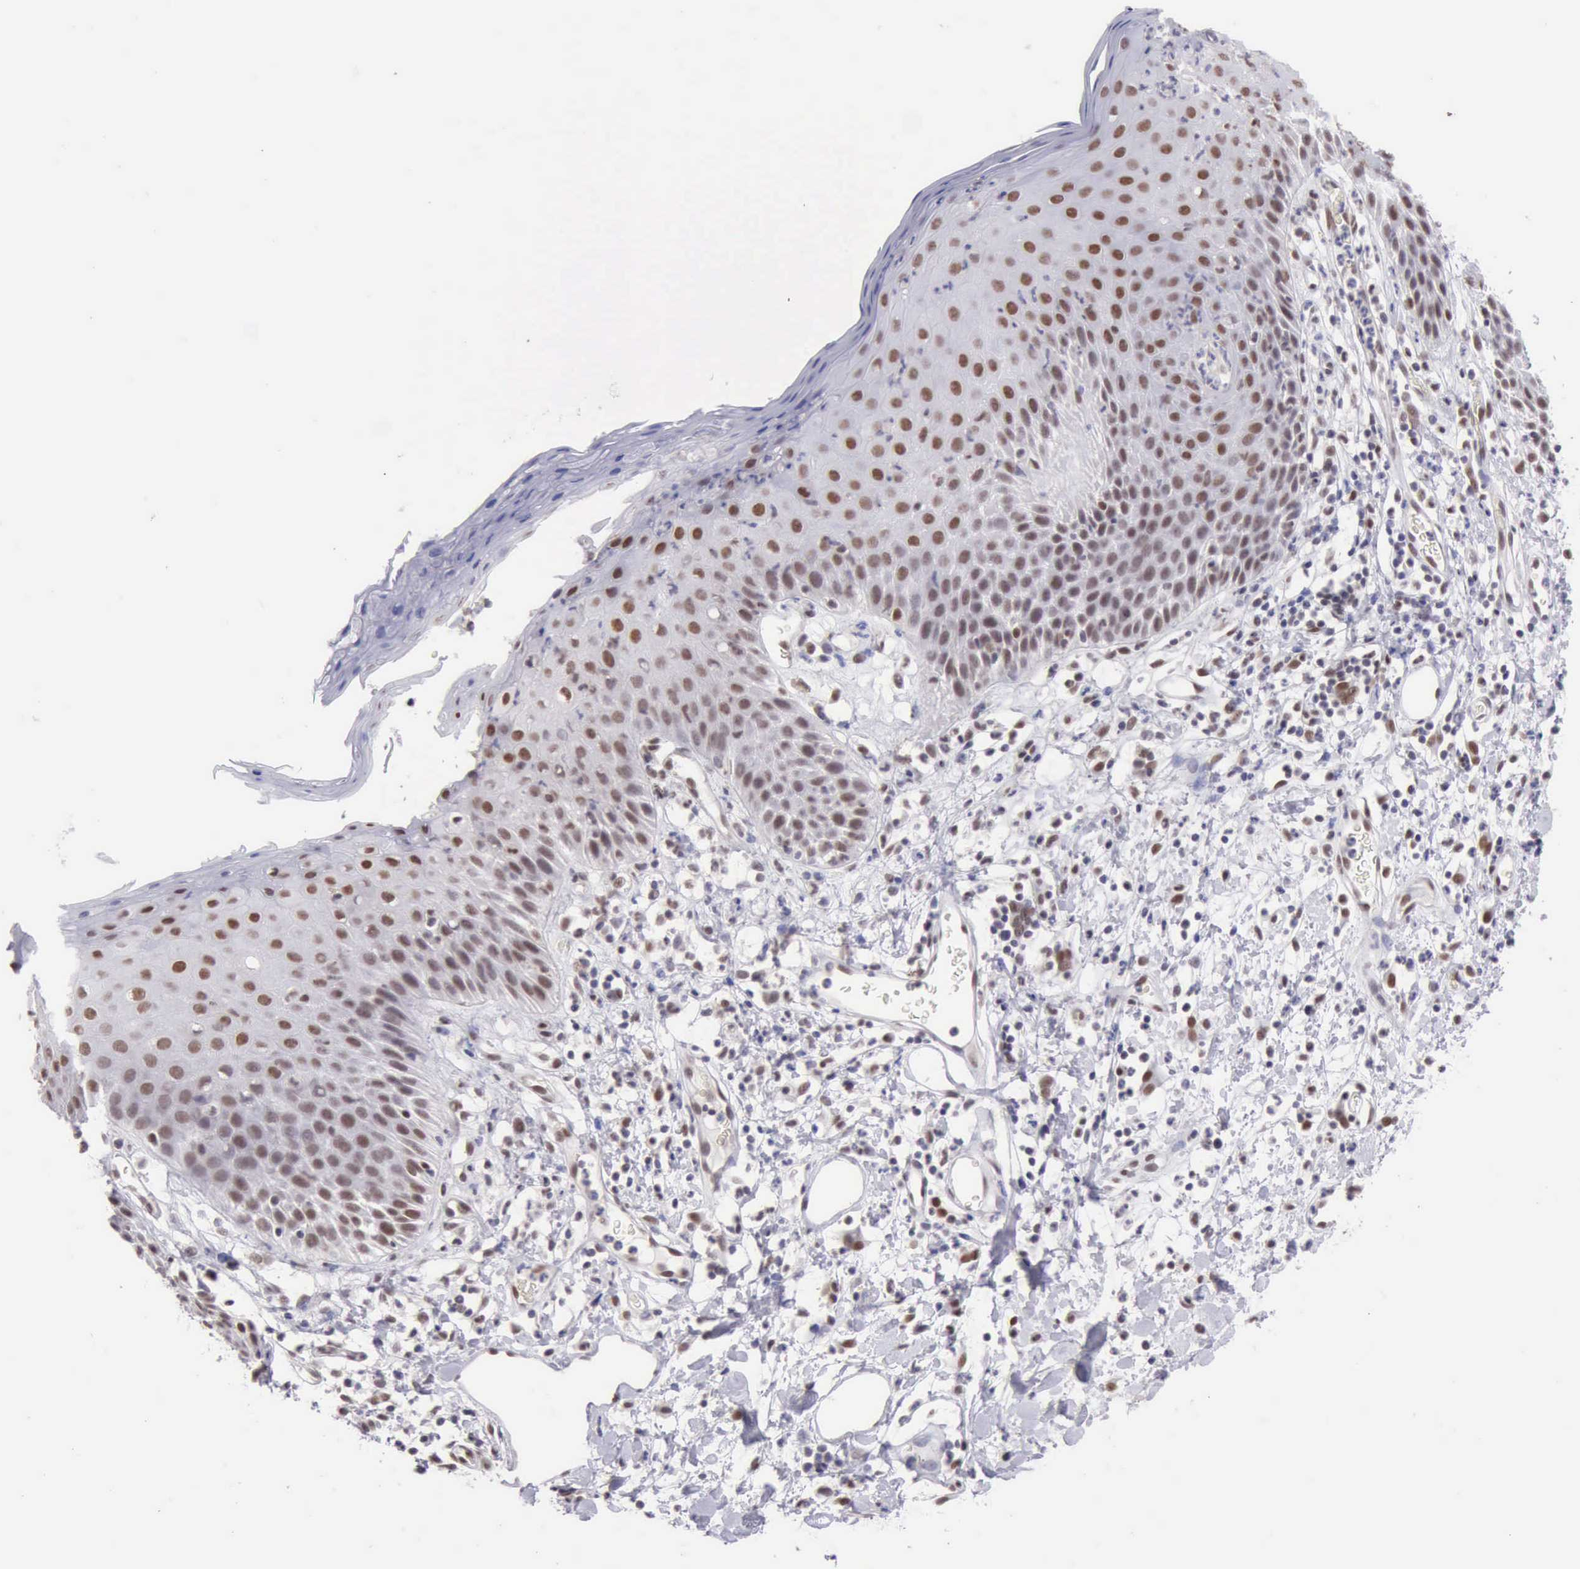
{"staining": {"intensity": "moderate", "quantity": "25%-75%", "location": "nuclear"}, "tissue": "skin", "cell_type": "Epidermal cells", "image_type": "normal", "snomed": [{"axis": "morphology", "description": "Normal tissue, NOS"}, {"axis": "topography", "description": "Vulva"}, {"axis": "topography", "description": "Peripheral nerve tissue"}], "caption": "Unremarkable skin was stained to show a protein in brown. There is medium levels of moderate nuclear positivity in approximately 25%-75% of epidermal cells.", "gene": "ERCC4", "patient": {"sex": "female", "age": 68}}